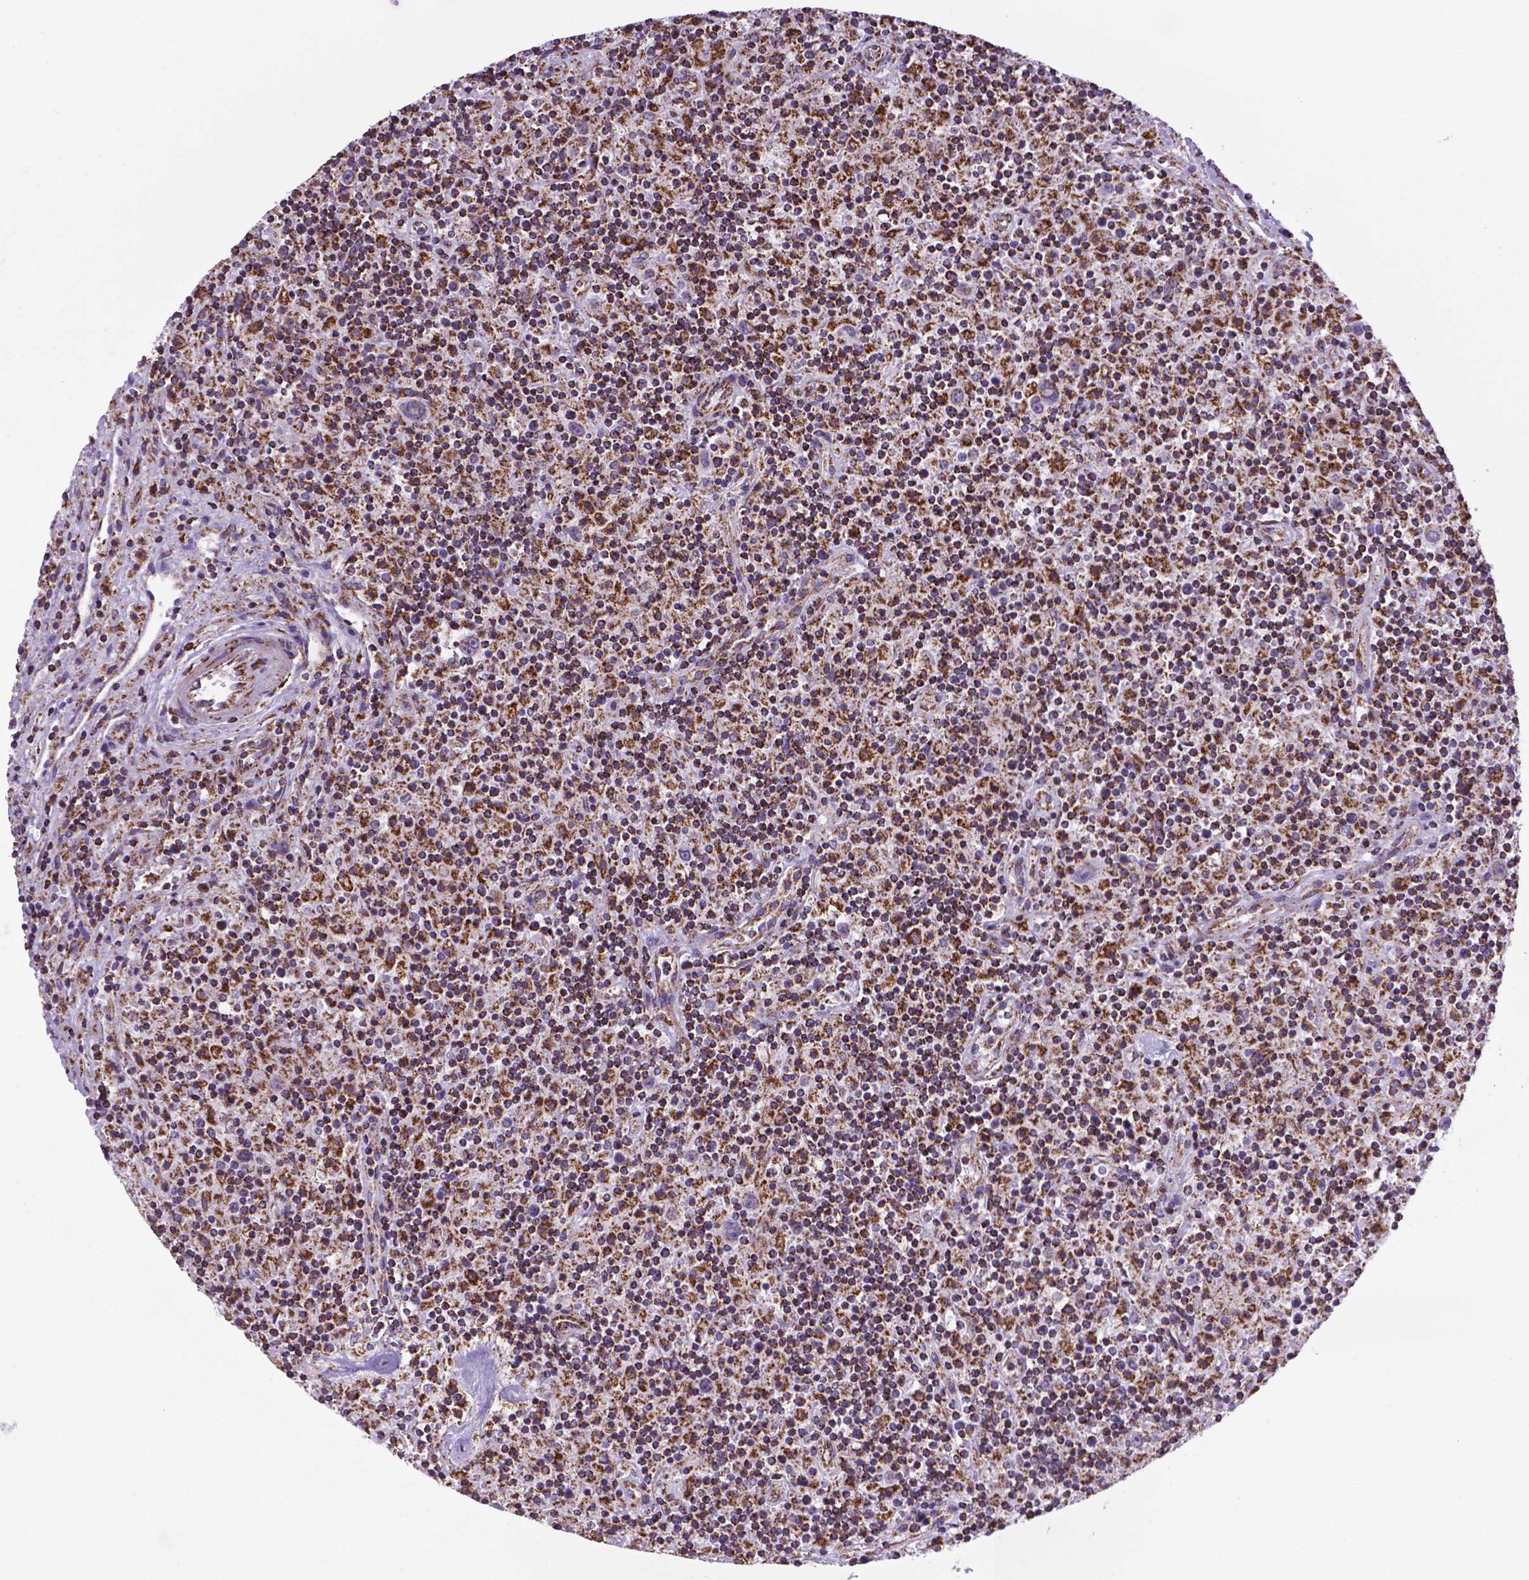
{"staining": {"intensity": "strong", "quantity": ">75%", "location": "cytoplasmic/membranous"}, "tissue": "lymphoma", "cell_type": "Tumor cells", "image_type": "cancer", "snomed": [{"axis": "morphology", "description": "Hodgkin's disease, NOS"}, {"axis": "topography", "description": "Lymph node"}], "caption": "Immunohistochemistry (IHC) image of neoplastic tissue: lymphoma stained using IHC demonstrates high levels of strong protein expression localized specifically in the cytoplasmic/membranous of tumor cells, appearing as a cytoplasmic/membranous brown color.", "gene": "POU3F3", "patient": {"sex": "male", "age": 70}}